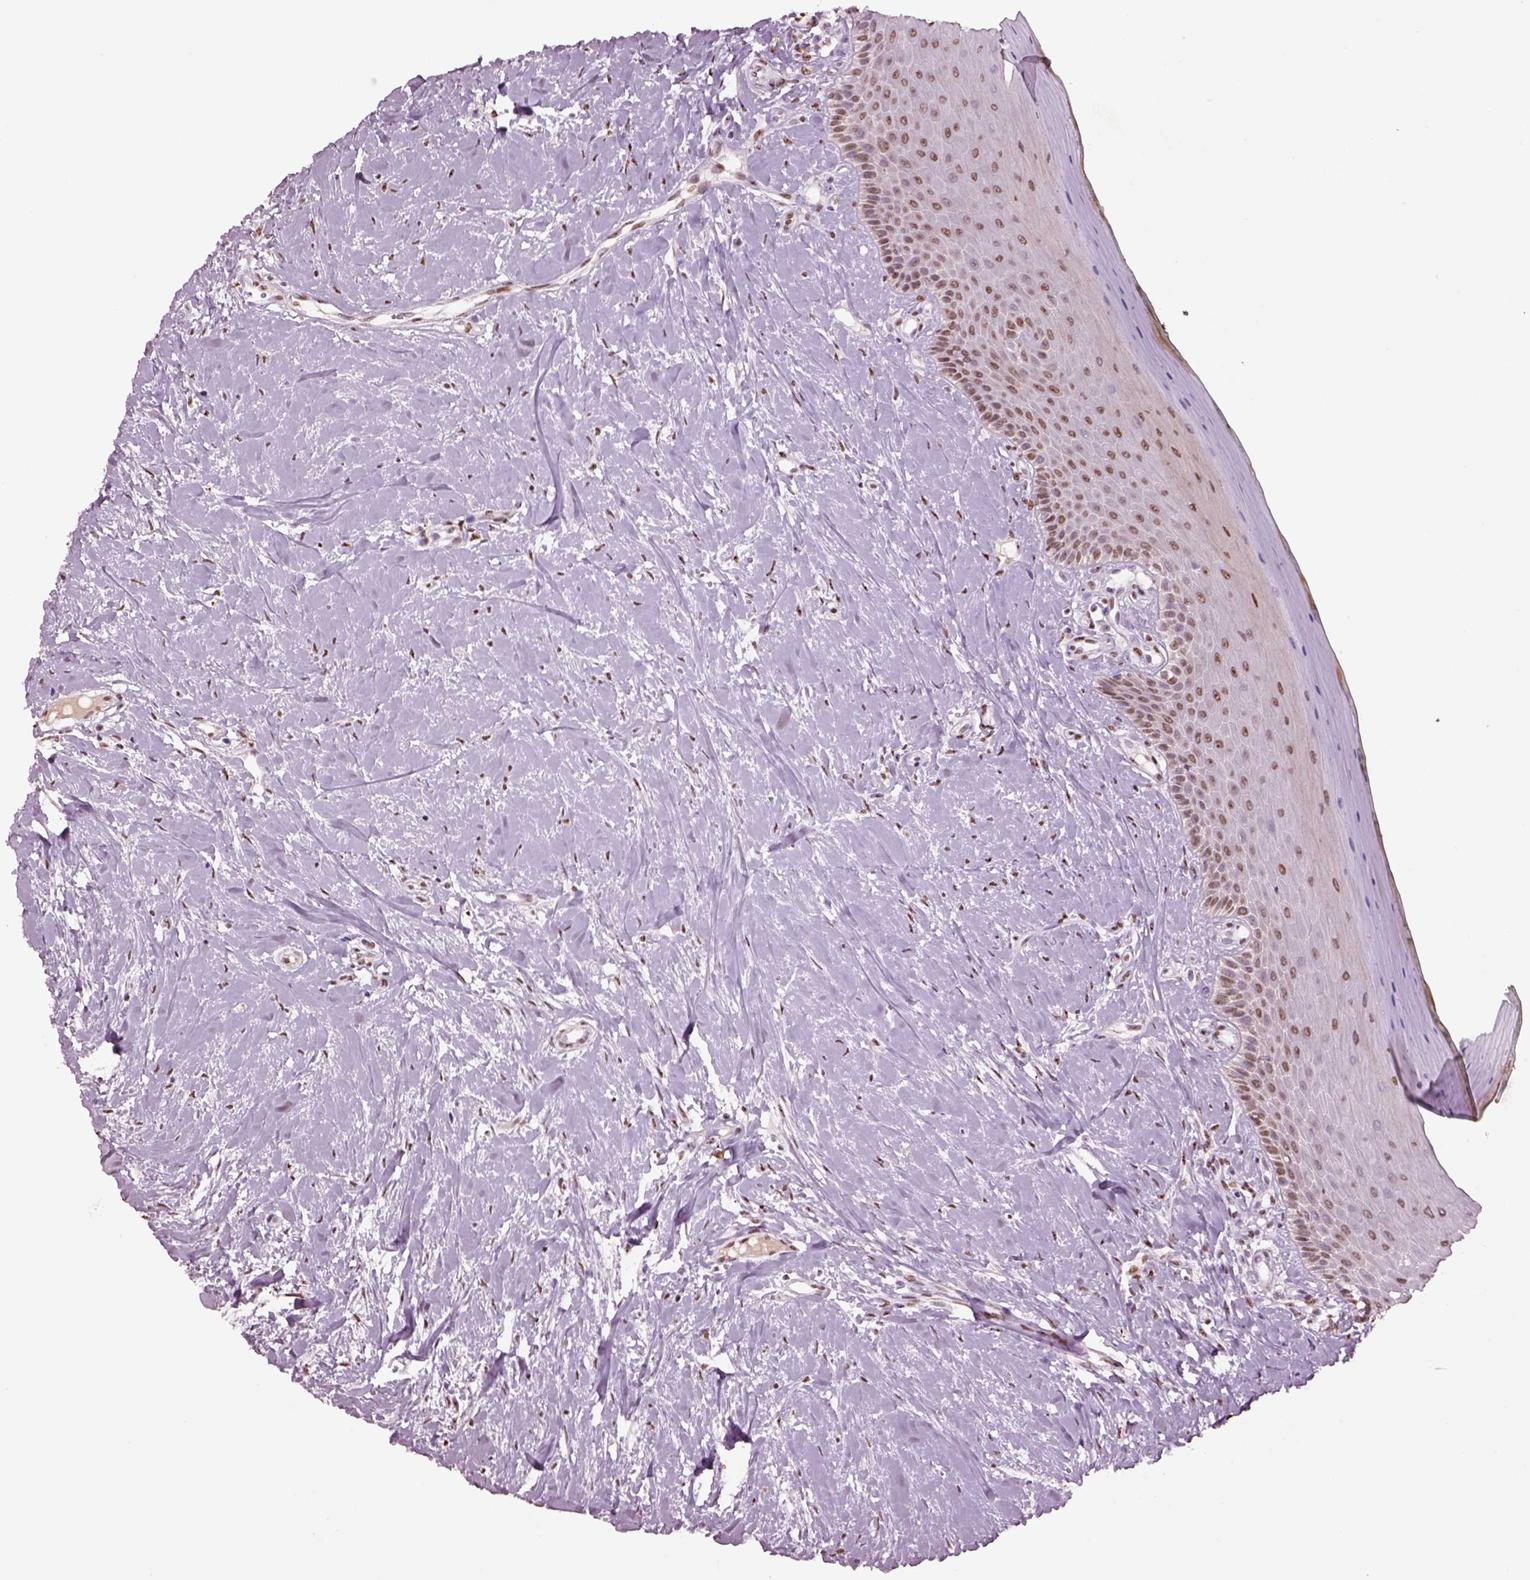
{"staining": {"intensity": "moderate", "quantity": "25%-75%", "location": "nuclear"}, "tissue": "oral mucosa", "cell_type": "Squamous epithelial cells", "image_type": "normal", "snomed": [{"axis": "morphology", "description": "Normal tissue, NOS"}, {"axis": "topography", "description": "Oral tissue"}], "caption": "Immunohistochemical staining of unremarkable human oral mucosa reveals 25%-75% levels of moderate nuclear protein positivity in about 25%-75% of squamous epithelial cells. The staining was performed using DAB (3,3'-diaminobenzidine), with brown indicating positive protein expression. Nuclei are stained blue with hematoxylin.", "gene": "DDX3X", "patient": {"sex": "female", "age": 43}}